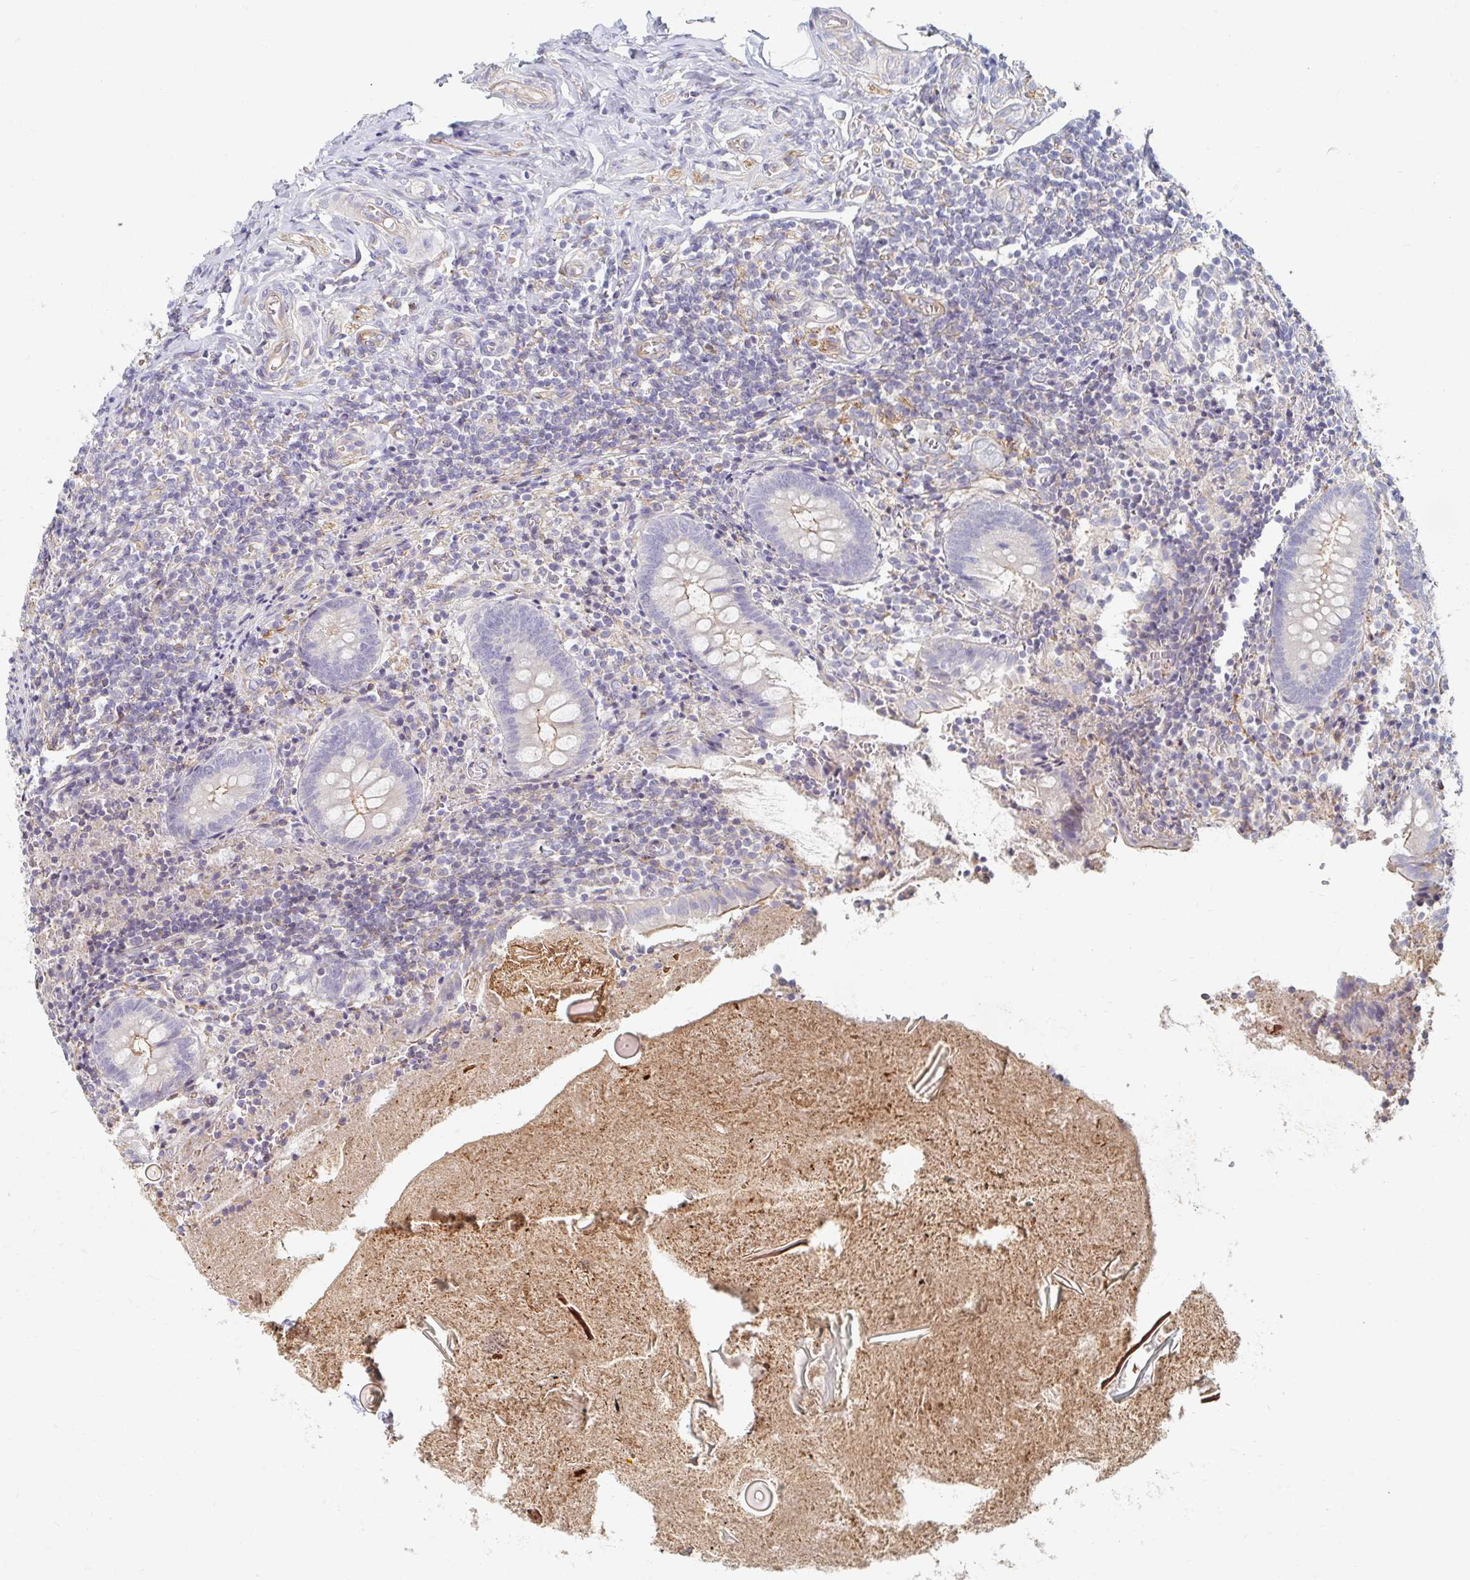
{"staining": {"intensity": "weak", "quantity": "<25%", "location": "cytoplasmic/membranous"}, "tissue": "appendix", "cell_type": "Glandular cells", "image_type": "normal", "snomed": [{"axis": "morphology", "description": "Normal tissue, NOS"}, {"axis": "topography", "description": "Appendix"}], "caption": "High power microscopy micrograph of an immunohistochemistry (IHC) photomicrograph of unremarkable appendix, revealing no significant expression in glandular cells.", "gene": "MYLK2", "patient": {"sex": "female", "age": 17}}